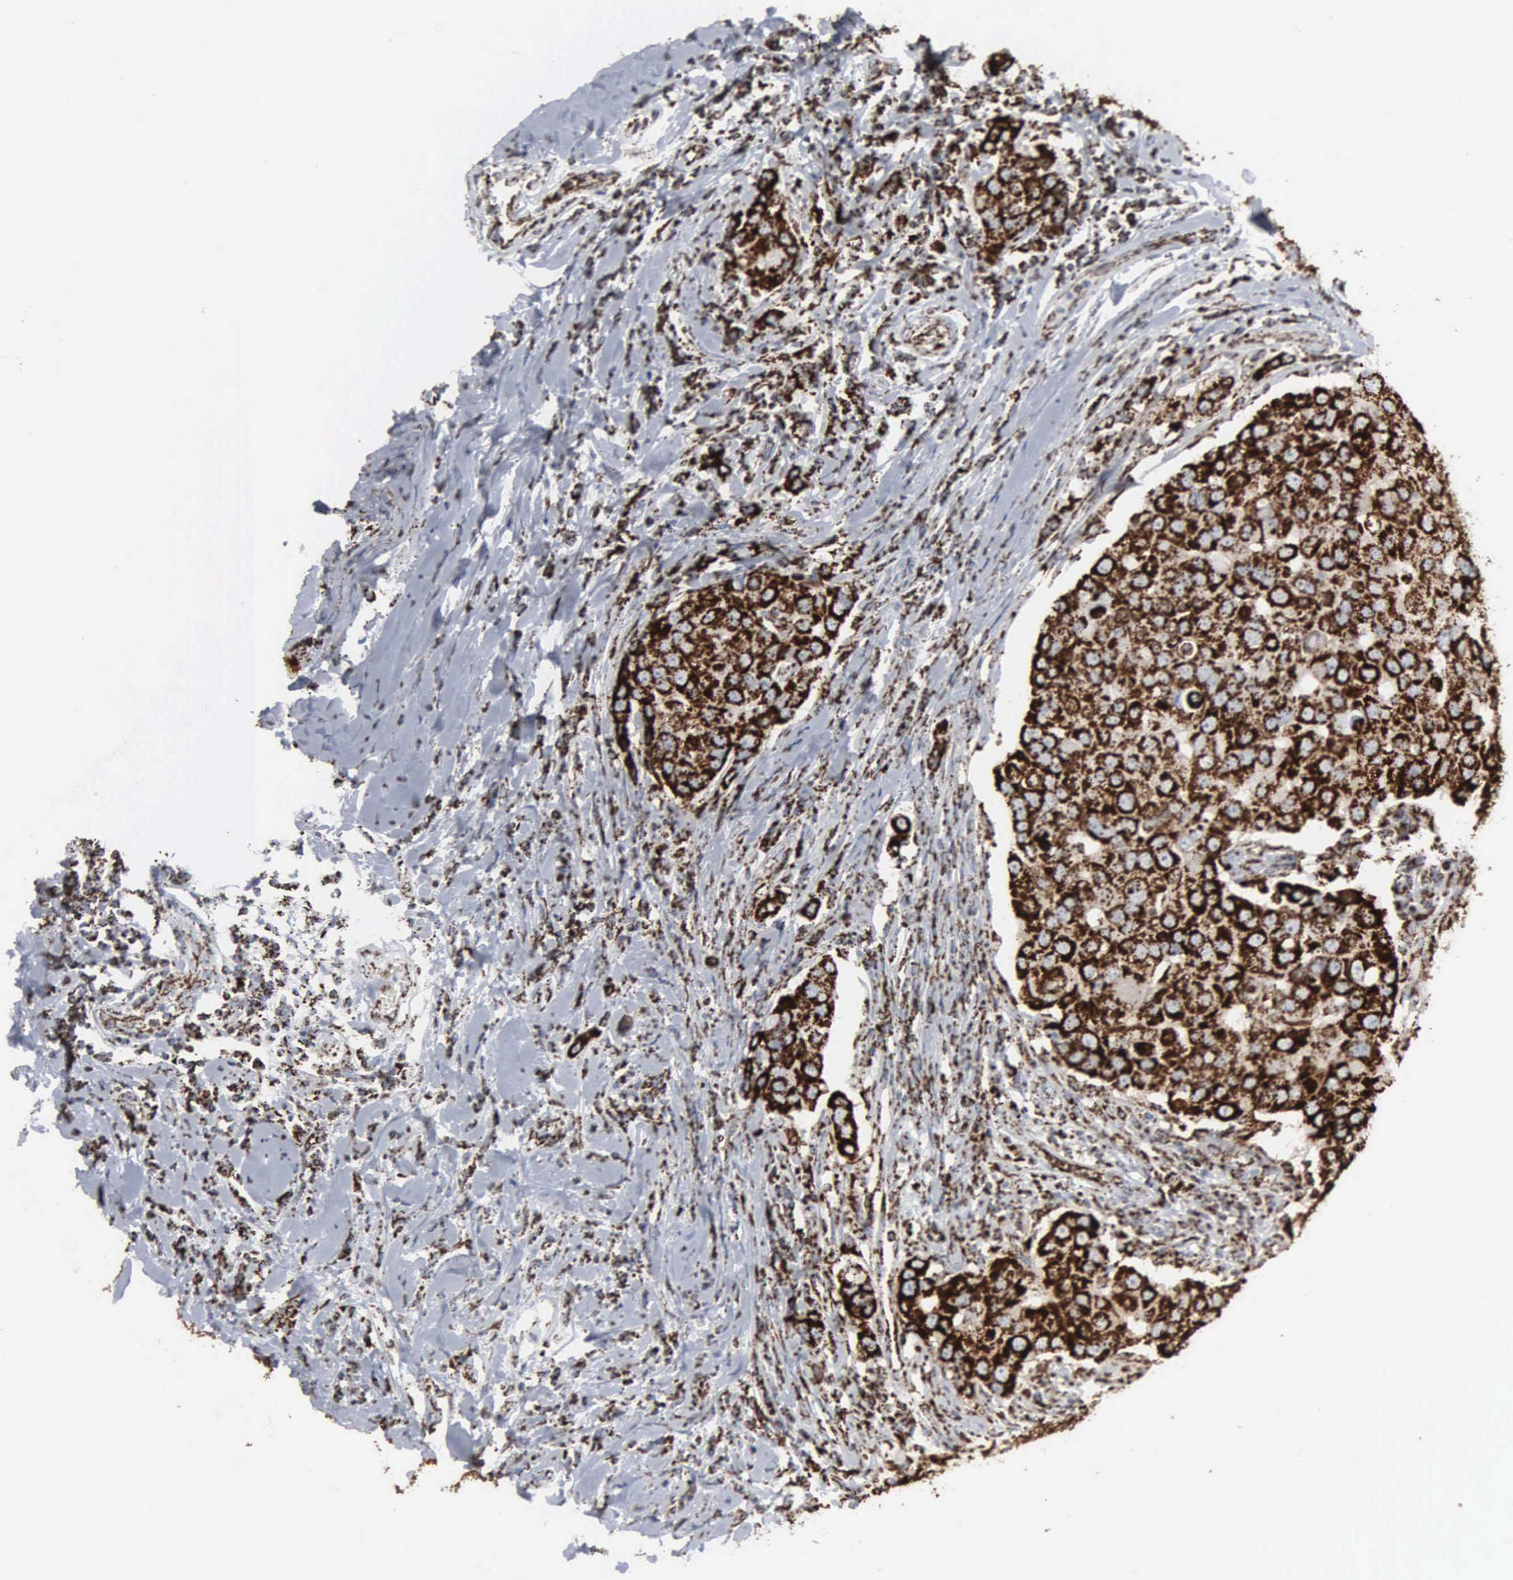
{"staining": {"intensity": "strong", "quantity": ">75%", "location": "cytoplasmic/membranous"}, "tissue": "breast cancer", "cell_type": "Tumor cells", "image_type": "cancer", "snomed": [{"axis": "morphology", "description": "Duct carcinoma"}, {"axis": "topography", "description": "Breast"}], "caption": "Immunohistochemical staining of breast invasive ductal carcinoma exhibits strong cytoplasmic/membranous protein positivity in approximately >75% of tumor cells. Using DAB (3,3'-diaminobenzidine) (brown) and hematoxylin (blue) stains, captured at high magnification using brightfield microscopy.", "gene": "HSPA9", "patient": {"sex": "female", "age": 27}}